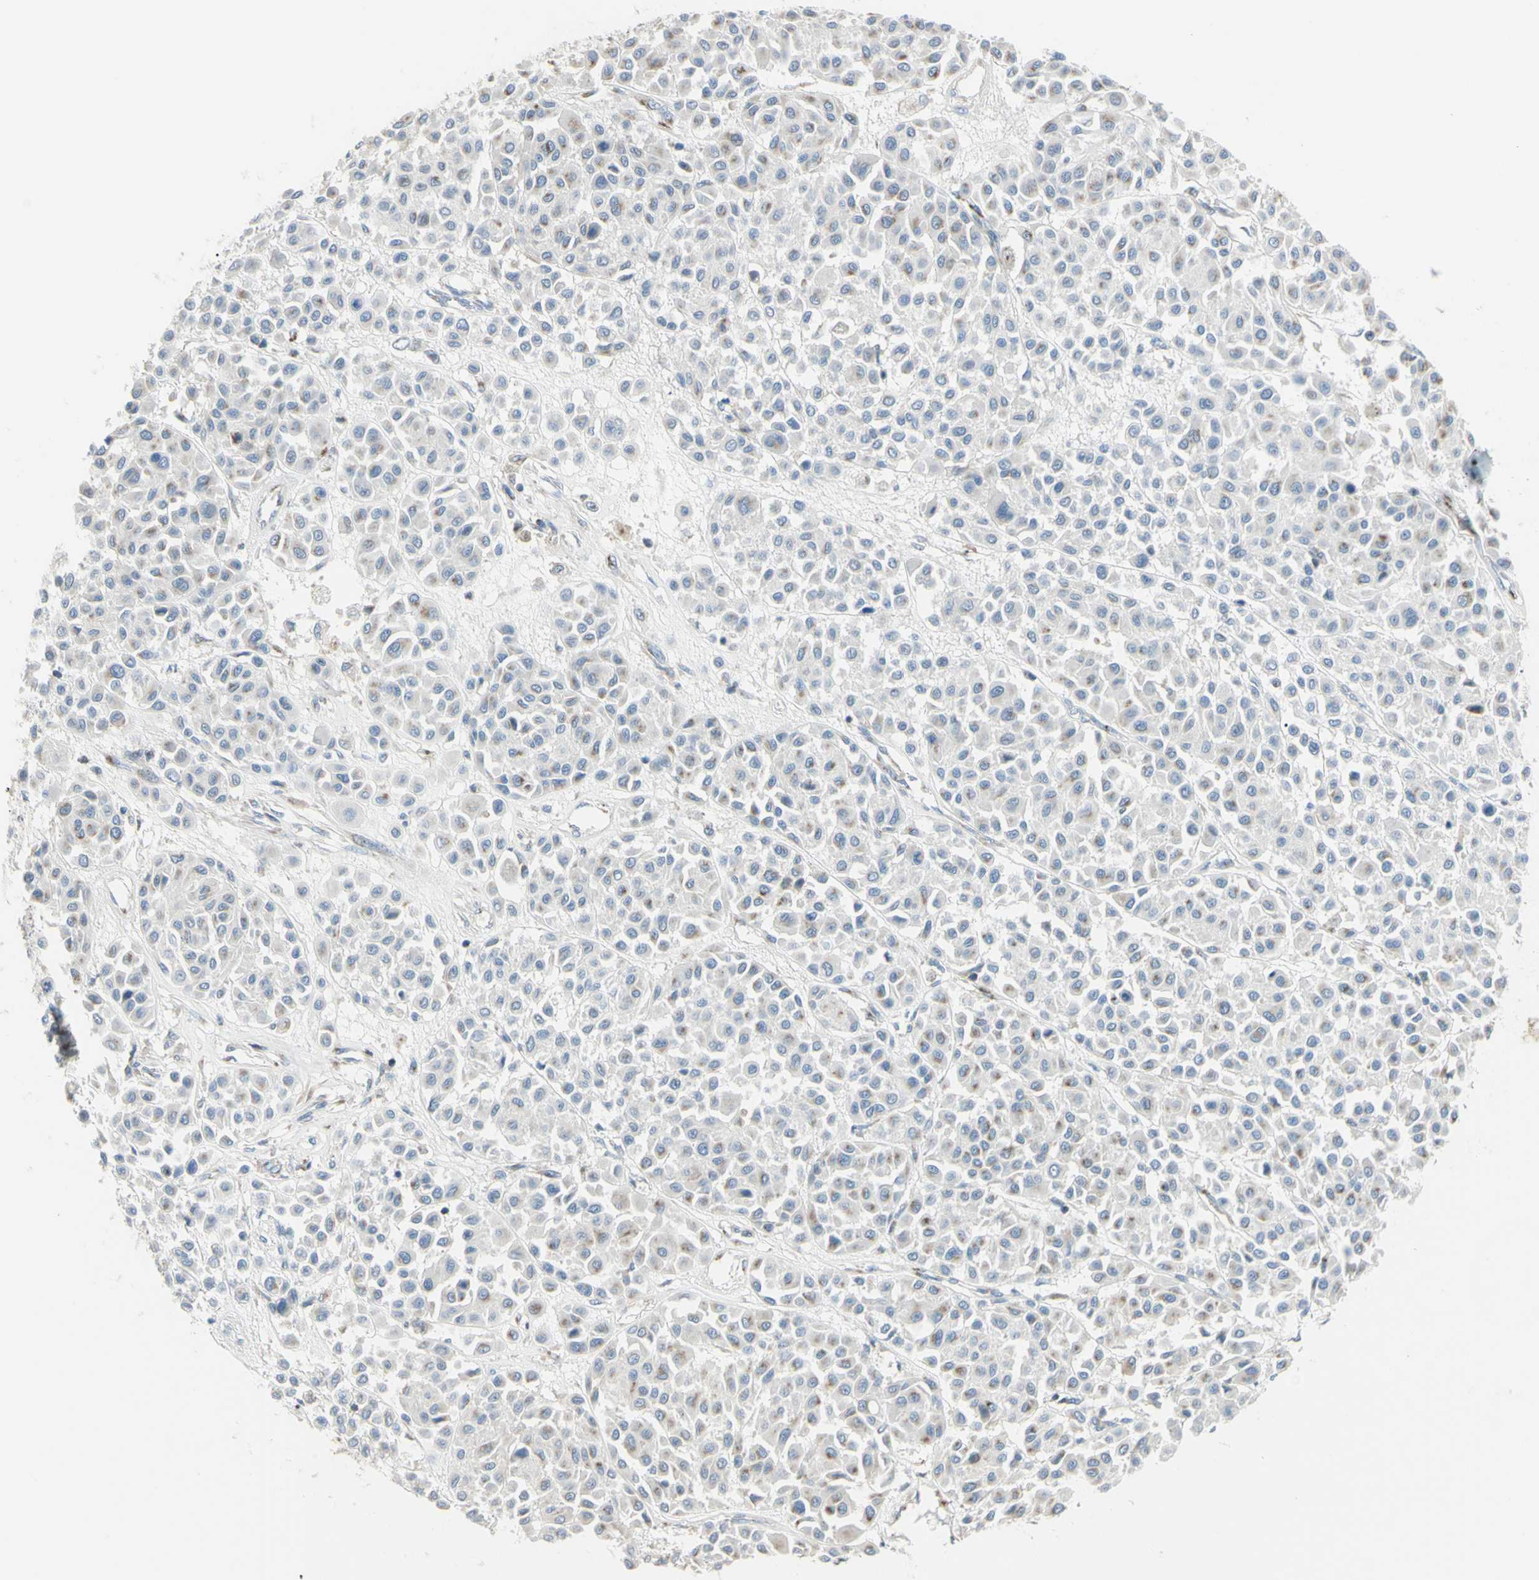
{"staining": {"intensity": "weak", "quantity": "<25%", "location": "cytoplasmic/membranous"}, "tissue": "melanoma", "cell_type": "Tumor cells", "image_type": "cancer", "snomed": [{"axis": "morphology", "description": "Malignant melanoma, Metastatic site"}, {"axis": "topography", "description": "Soft tissue"}], "caption": "DAB immunohistochemical staining of melanoma exhibits no significant staining in tumor cells. (DAB immunohistochemistry (IHC), high magnification).", "gene": "B4GALT3", "patient": {"sex": "male", "age": 41}}